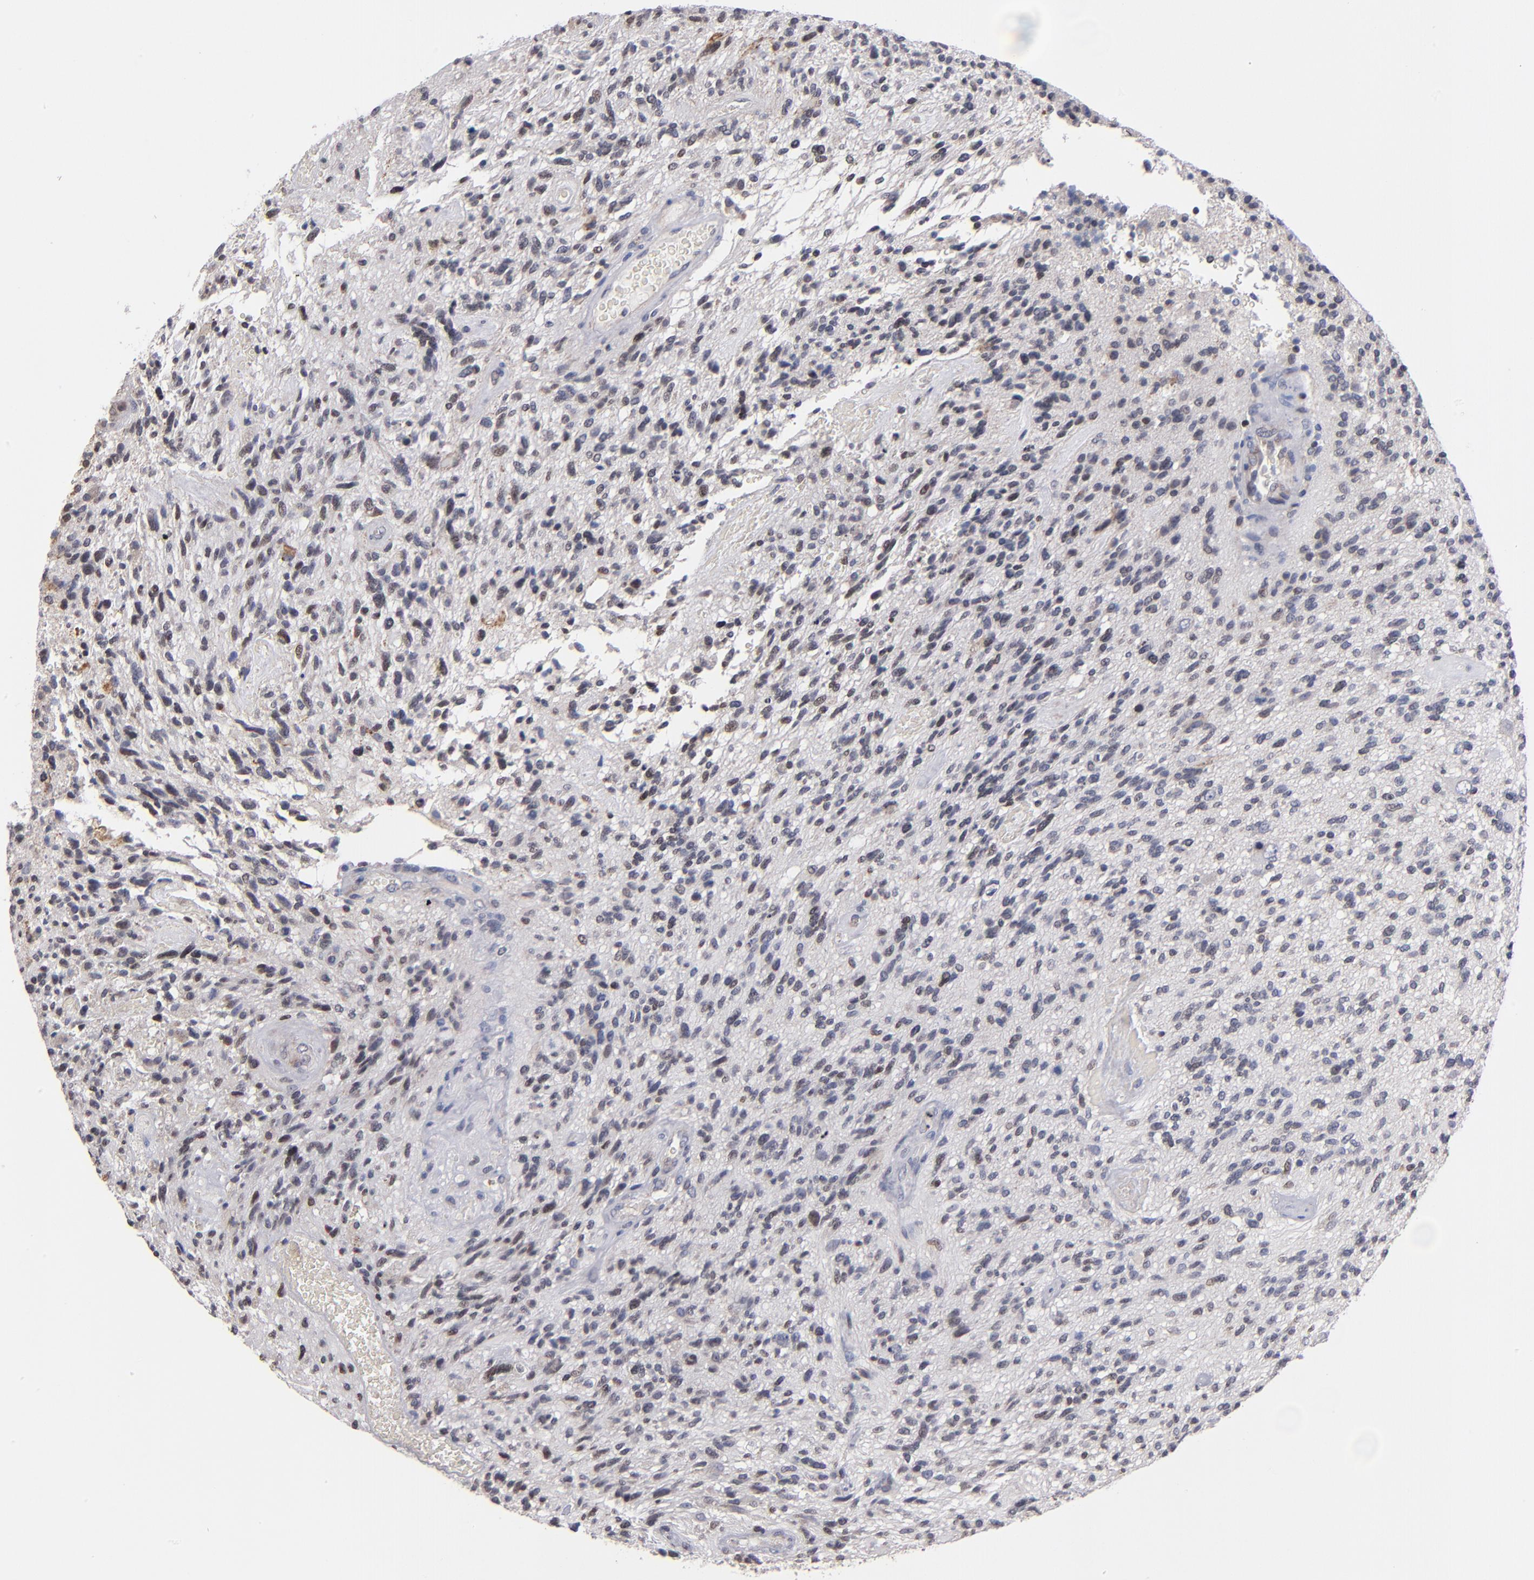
{"staining": {"intensity": "moderate", "quantity": "<25%", "location": "cytoplasmic/membranous,nuclear"}, "tissue": "glioma", "cell_type": "Tumor cells", "image_type": "cancer", "snomed": [{"axis": "morphology", "description": "Normal tissue, NOS"}, {"axis": "morphology", "description": "Glioma, malignant, High grade"}, {"axis": "topography", "description": "Cerebral cortex"}], "caption": "Protein expression analysis of glioma displays moderate cytoplasmic/membranous and nuclear staining in approximately <25% of tumor cells.", "gene": "ODF2", "patient": {"sex": "male", "age": 75}}